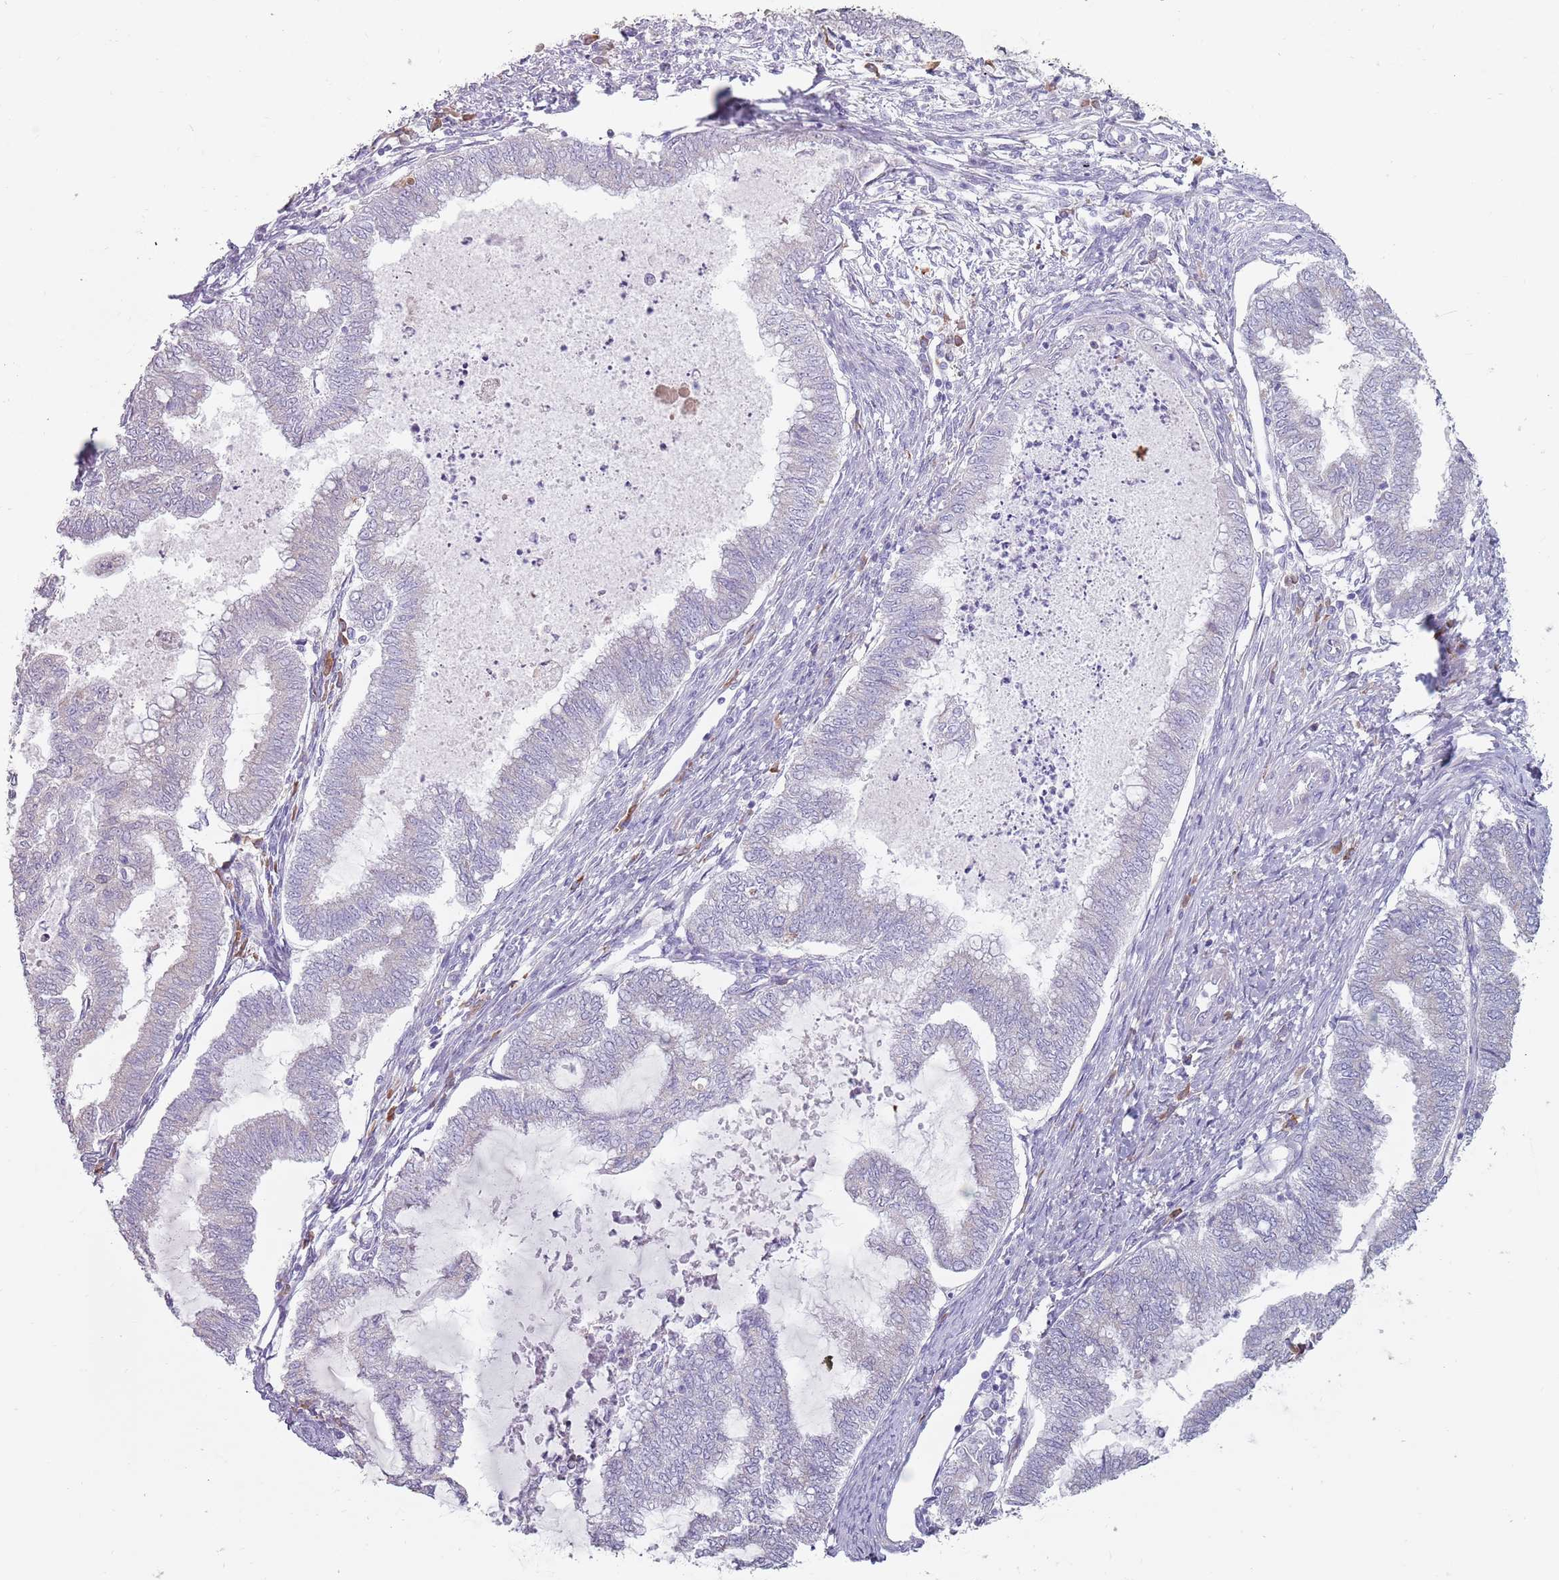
{"staining": {"intensity": "negative", "quantity": "none", "location": "none"}, "tissue": "endometrial cancer", "cell_type": "Tumor cells", "image_type": "cancer", "snomed": [{"axis": "morphology", "description": "Adenocarcinoma, NOS"}, {"axis": "topography", "description": "Endometrium"}], "caption": "A high-resolution photomicrograph shows immunohistochemistry (IHC) staining of adenocarcinoma (endometrial), which demonstrates no significant positivity in tumor cells.", "gene": "DXO", "patient": {"sex": "female", "age": 79}}